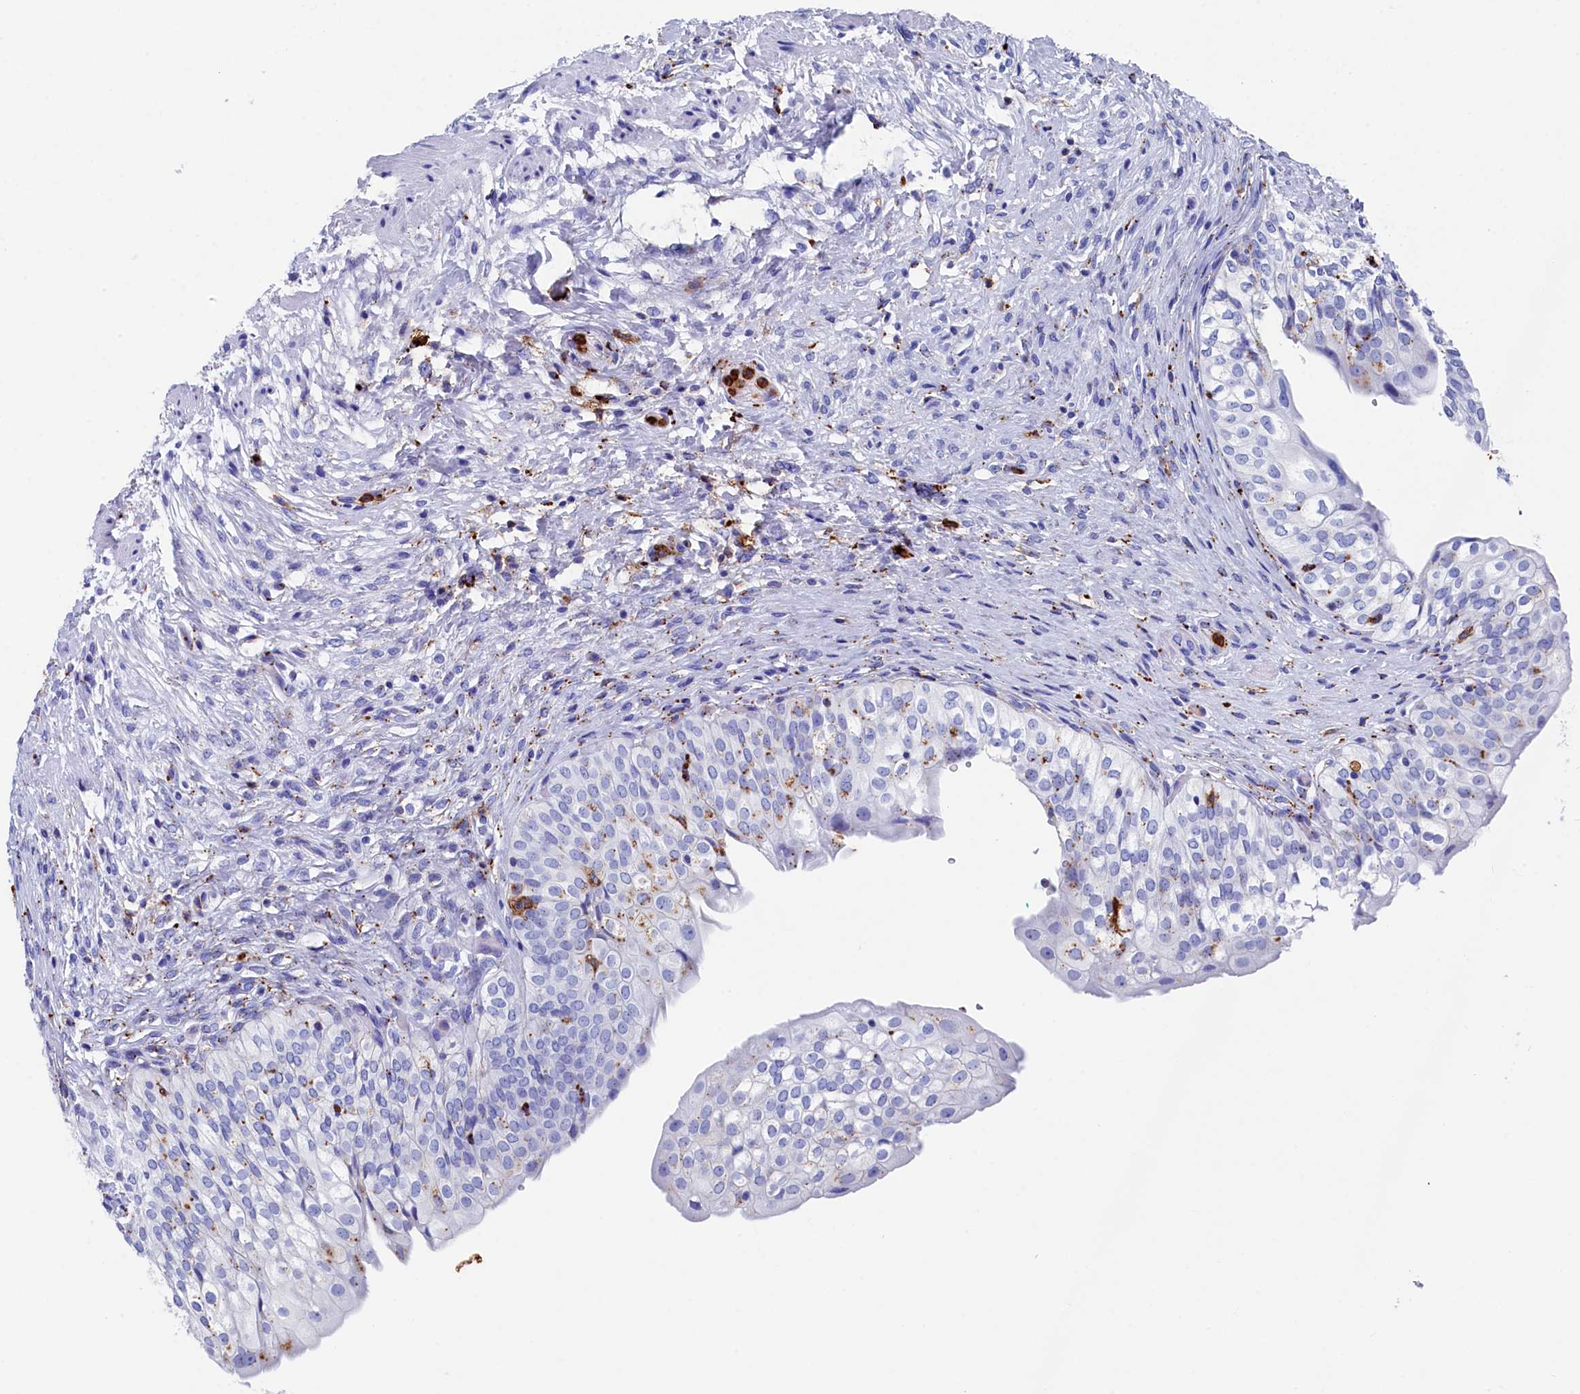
{"staining": {"intensity": "moderate", "quantity": "25%-75%", "location": "cytoplasmic/membranous"}, "tissue": "urinary bladder", "cell_type": "Urothelial cells", "image_type": "normal", "snomed": [{"axis": "morphology", "description": "Normal tissue, NOS"}, {"axis": "topography", "description": "Urinary bladder"}], "caption": "Immunohistochemical staining of unremarkable urinary bladder reveals 25%-75% levels of moderate cytoplasmic/membranous protein positivity in about 25%-75% of urothelial cells. The staining was performed using DAB (3,3'-diaminobenzidine) to visualize the protein expression in brown, while the nuclei were stained in blue with hematoxylin (Magnification: 20x).", "gene": "PLAC8", "patient": {"sex": "male", "age": 55}}